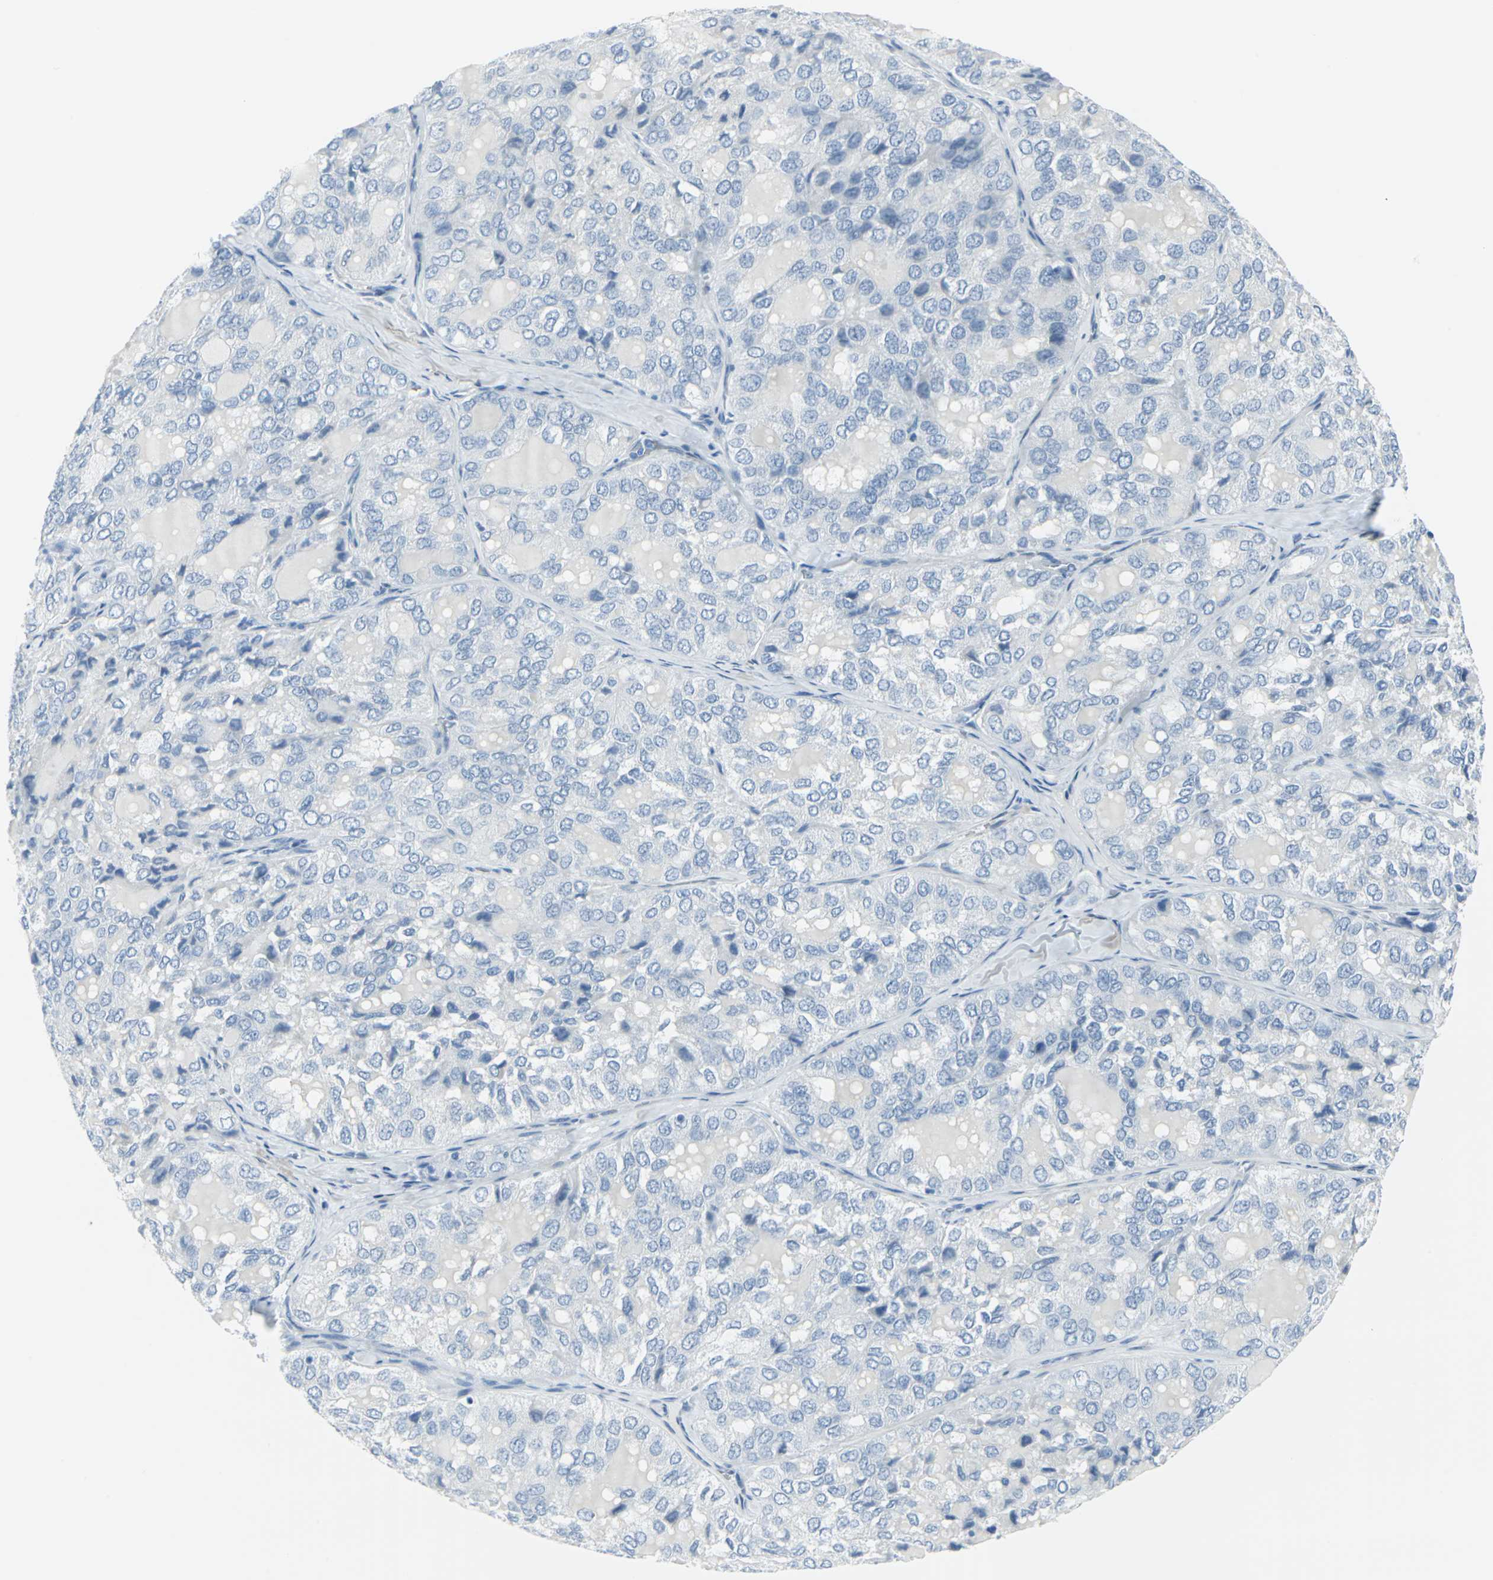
{"staining": {"intensity": "negative", "quantity": "none", "location": "none"}, "tissue": "thyroid cancer", "cell_type": "Tumor cells", "image_type": "cancer", "snomed": [{"axis": "morphology", "description": "Follicular adenoma carcinoma, NOS"}, {"axis": "topography", "description": "Thyroid gland"}], "caption": "High magnification brightfield microscopy of thyroid cancer stained with DAB (3,3'-diaminobenzidine) (brown) and counterstained with hematoxylin (blue): tumor cells show no significant staining.", "gene": "CYB5A", "patient": {"sex": "male", "age": 75}}